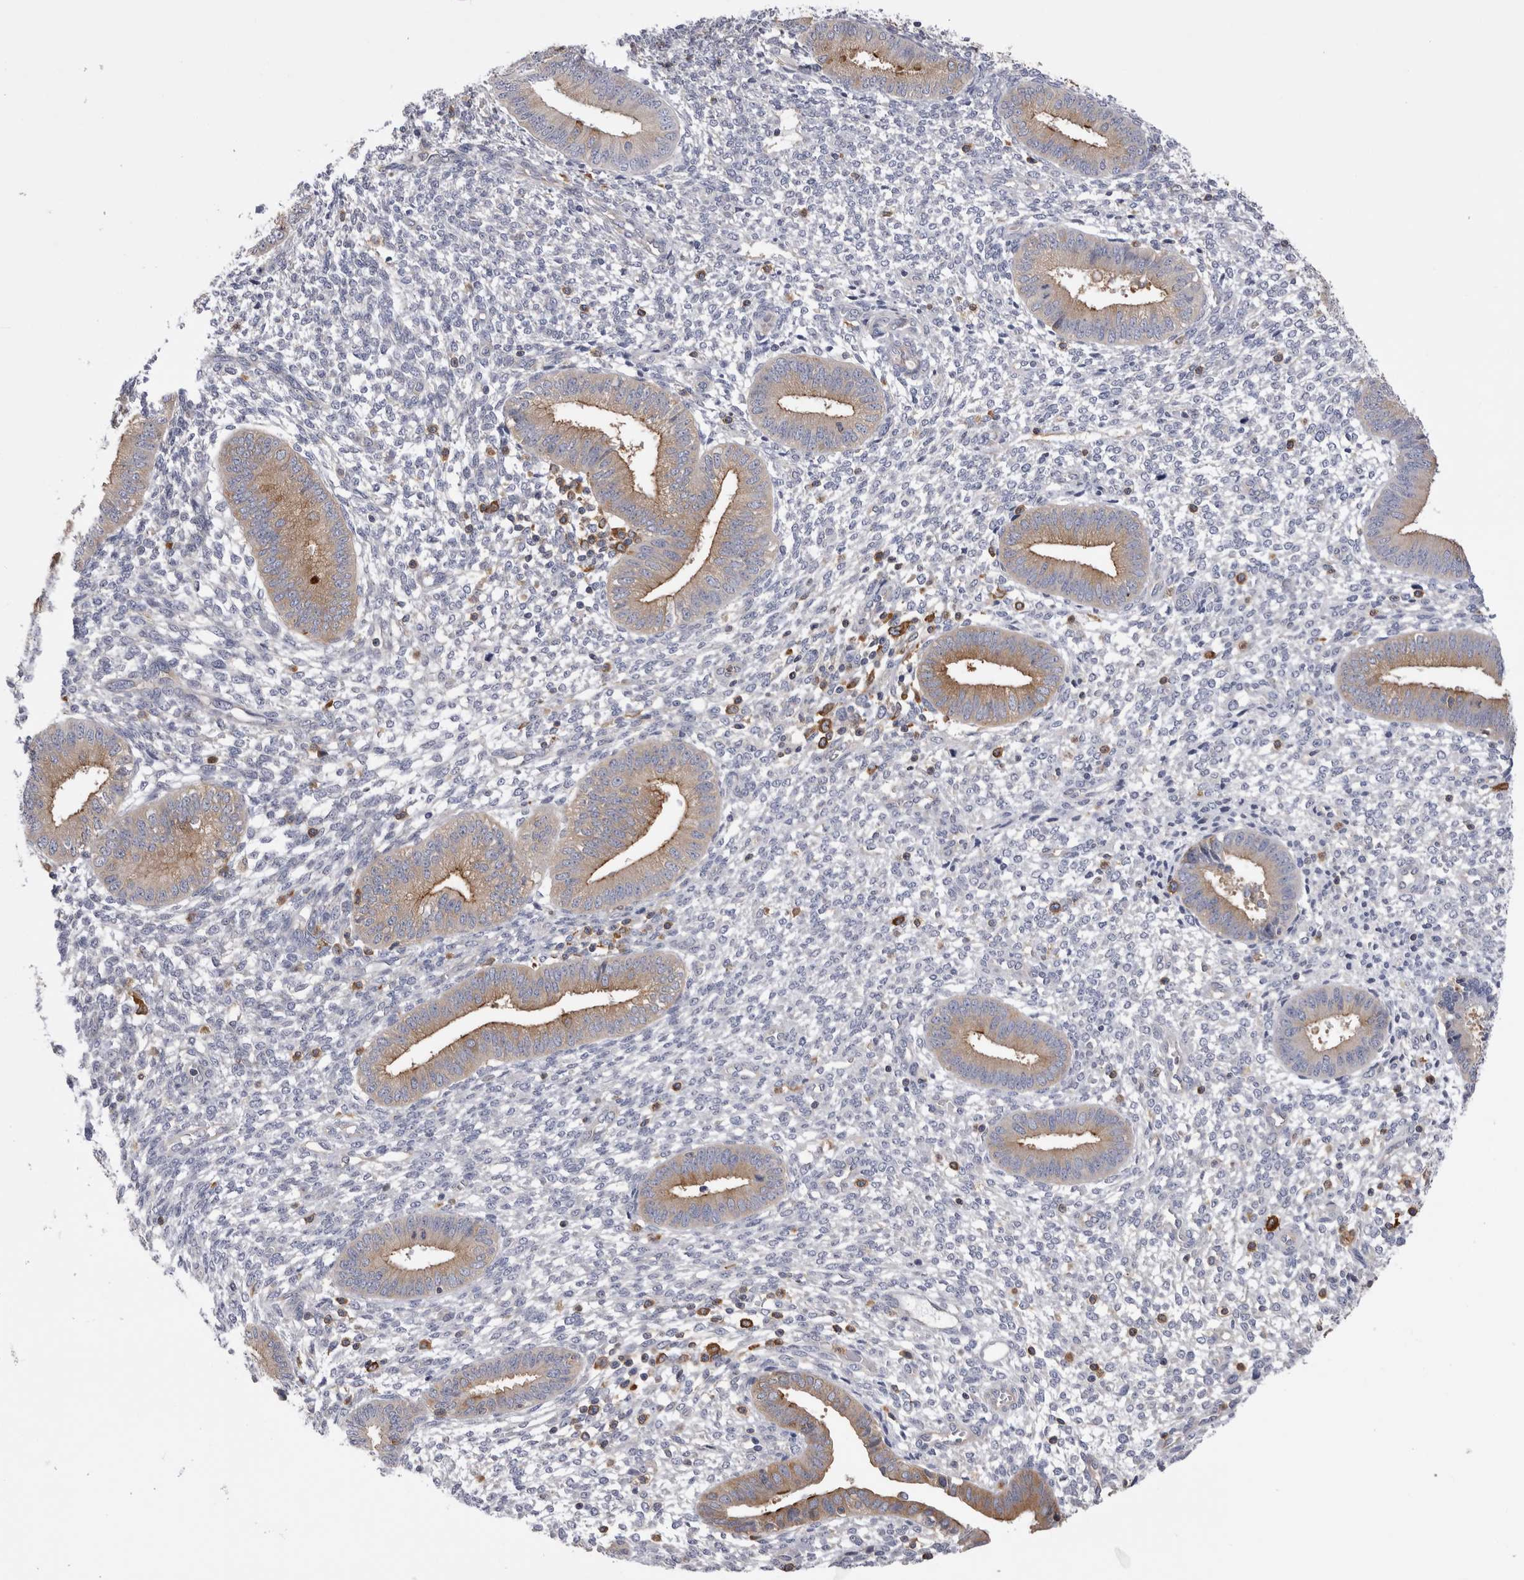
{"staining": {"intensity": "moderate", "quantity": "<25%", "location": "cytoplasmic/membranous"}, "tissue": "endometrium", "cell_type": "Cells in endometrial stroma", "image_type": "normal", "snomed": [{"axis": "morphology", "description": "Normal tissue, NOS"}, {"axis": "topography", "description": "Endometrium"}], "caption": "A brown stain labels moderate cytoplasmic/membranous positivity of a protein in cells in endometrial stroma of normal human endometrium. Immunohistochemistry (ihc) stains the protein of interest in brown and the nuclei are stained blue.", "gene": "RAB11FIP1", "patient": {"sex": "female", "age": 46}}